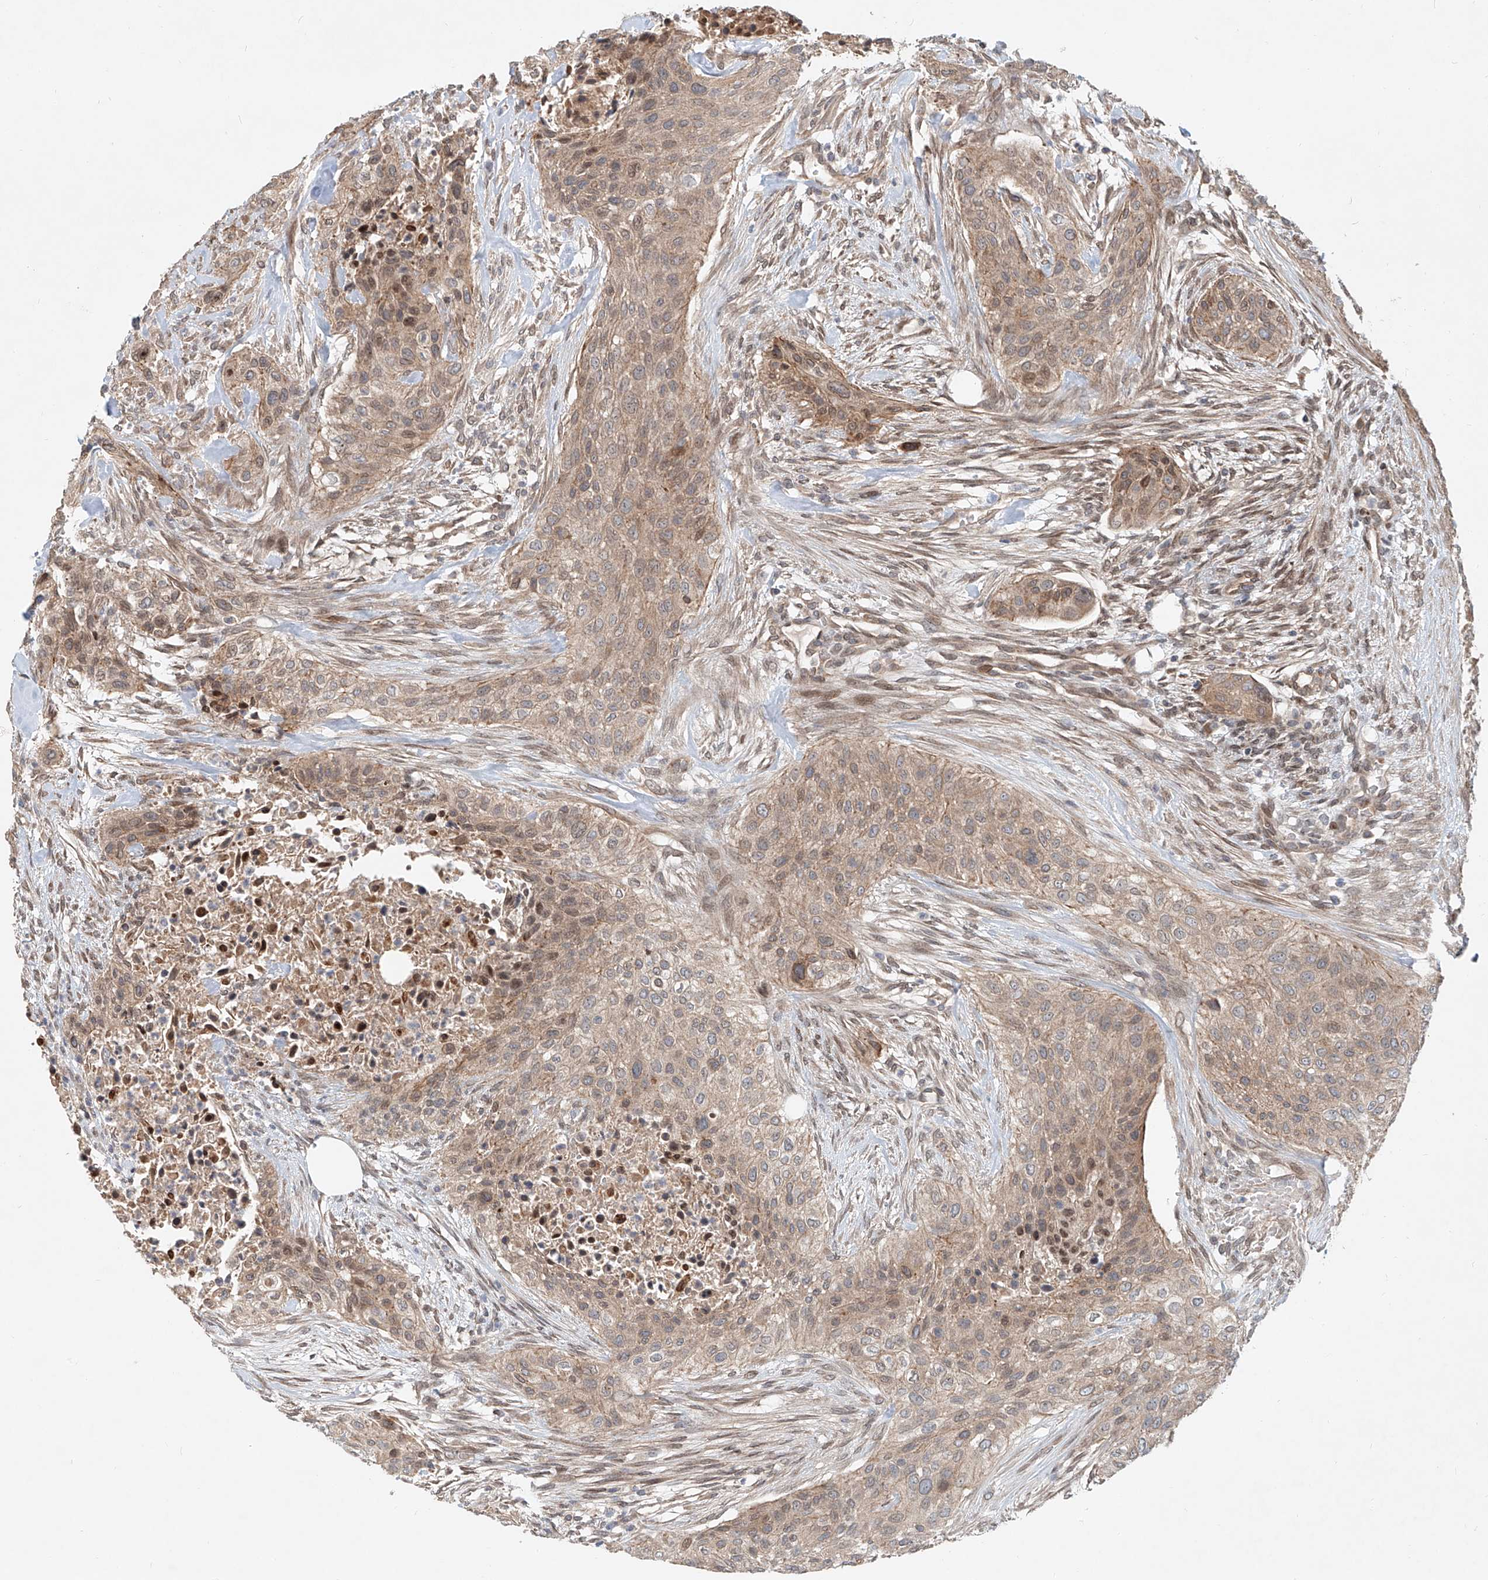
{"staining": {"intensity": "weak", "quantity": ">75%", "location": "cytoplasmic/membranous"}, "tissue": "urothelial cancer", "cell_type": "Tumor cells", "image_type": "cancer", "snomed": [{"axis": "morphology", "description": "Urothelial carcinoma, High grade"}, {"axis": "topography", "description": "Urinary bladder"}], "caption": "Immunohistochemical staining of urothelial cancer demonstrates low levels of weak cytoplasmic/membranous expression in approximately >75% of tumor cells.", "gene": "SASH1", "patient": {"sex": "male", "age": 35}}